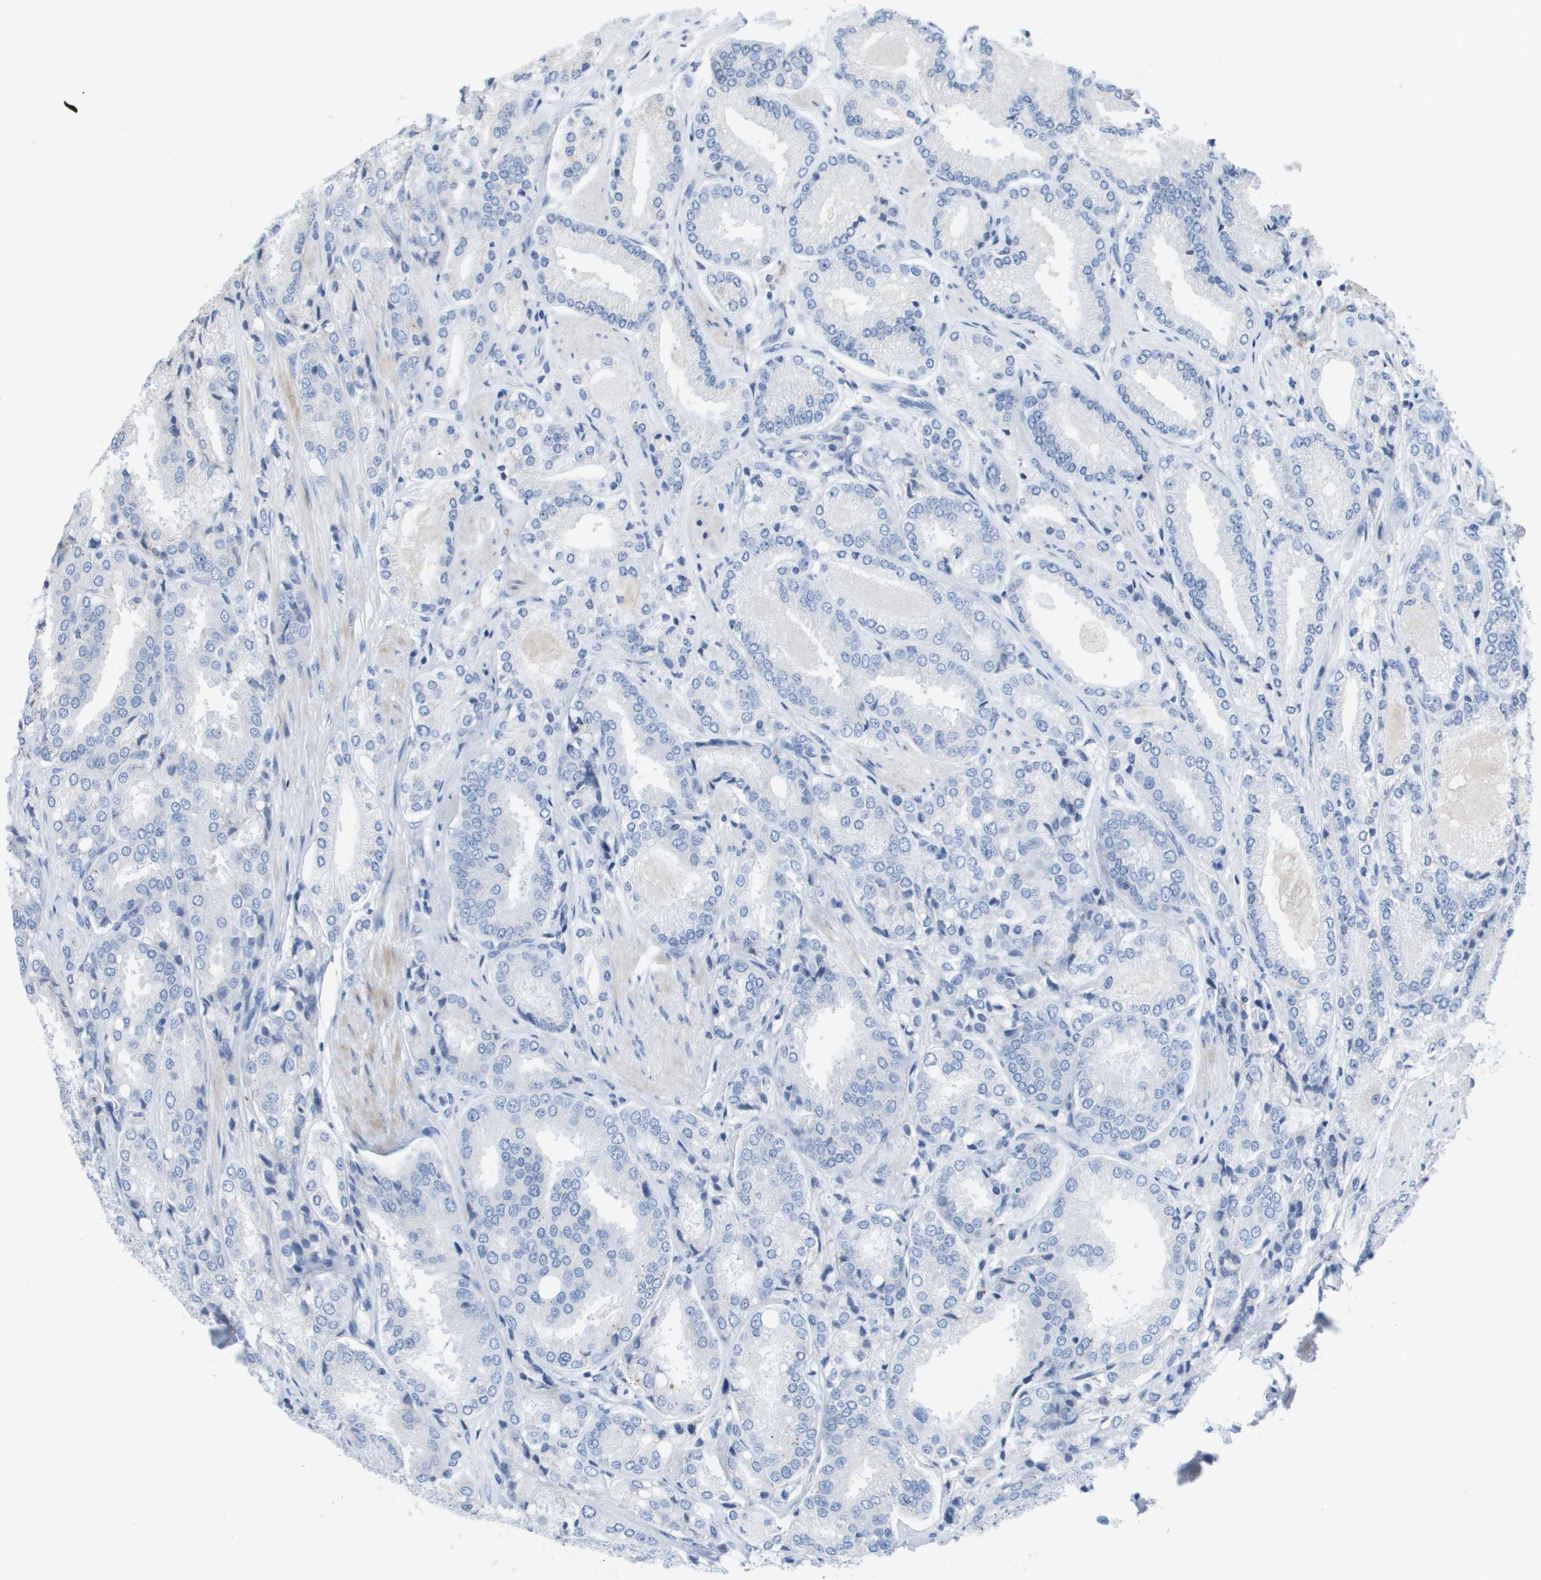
{"staining": {"intensity": "negative", "quantity": "none", "location": "none"}, "tissue": "prostate cancer", "cell_type": "Tumor cells", "image_type": "cancer", "snomed": [{"axis": "morphology", "description": "Adenocarcinoma, High grade"}, {"axis": "topography", "description": "Prostate"}], "caption": "This is a image of immunohistochemistry staining of prostate cancer (adenocarcinoma (high-grade)), which shows no staining in tumor cells.", "gene": "CASP10", "patient": {"sex": "male", "age": 50}}